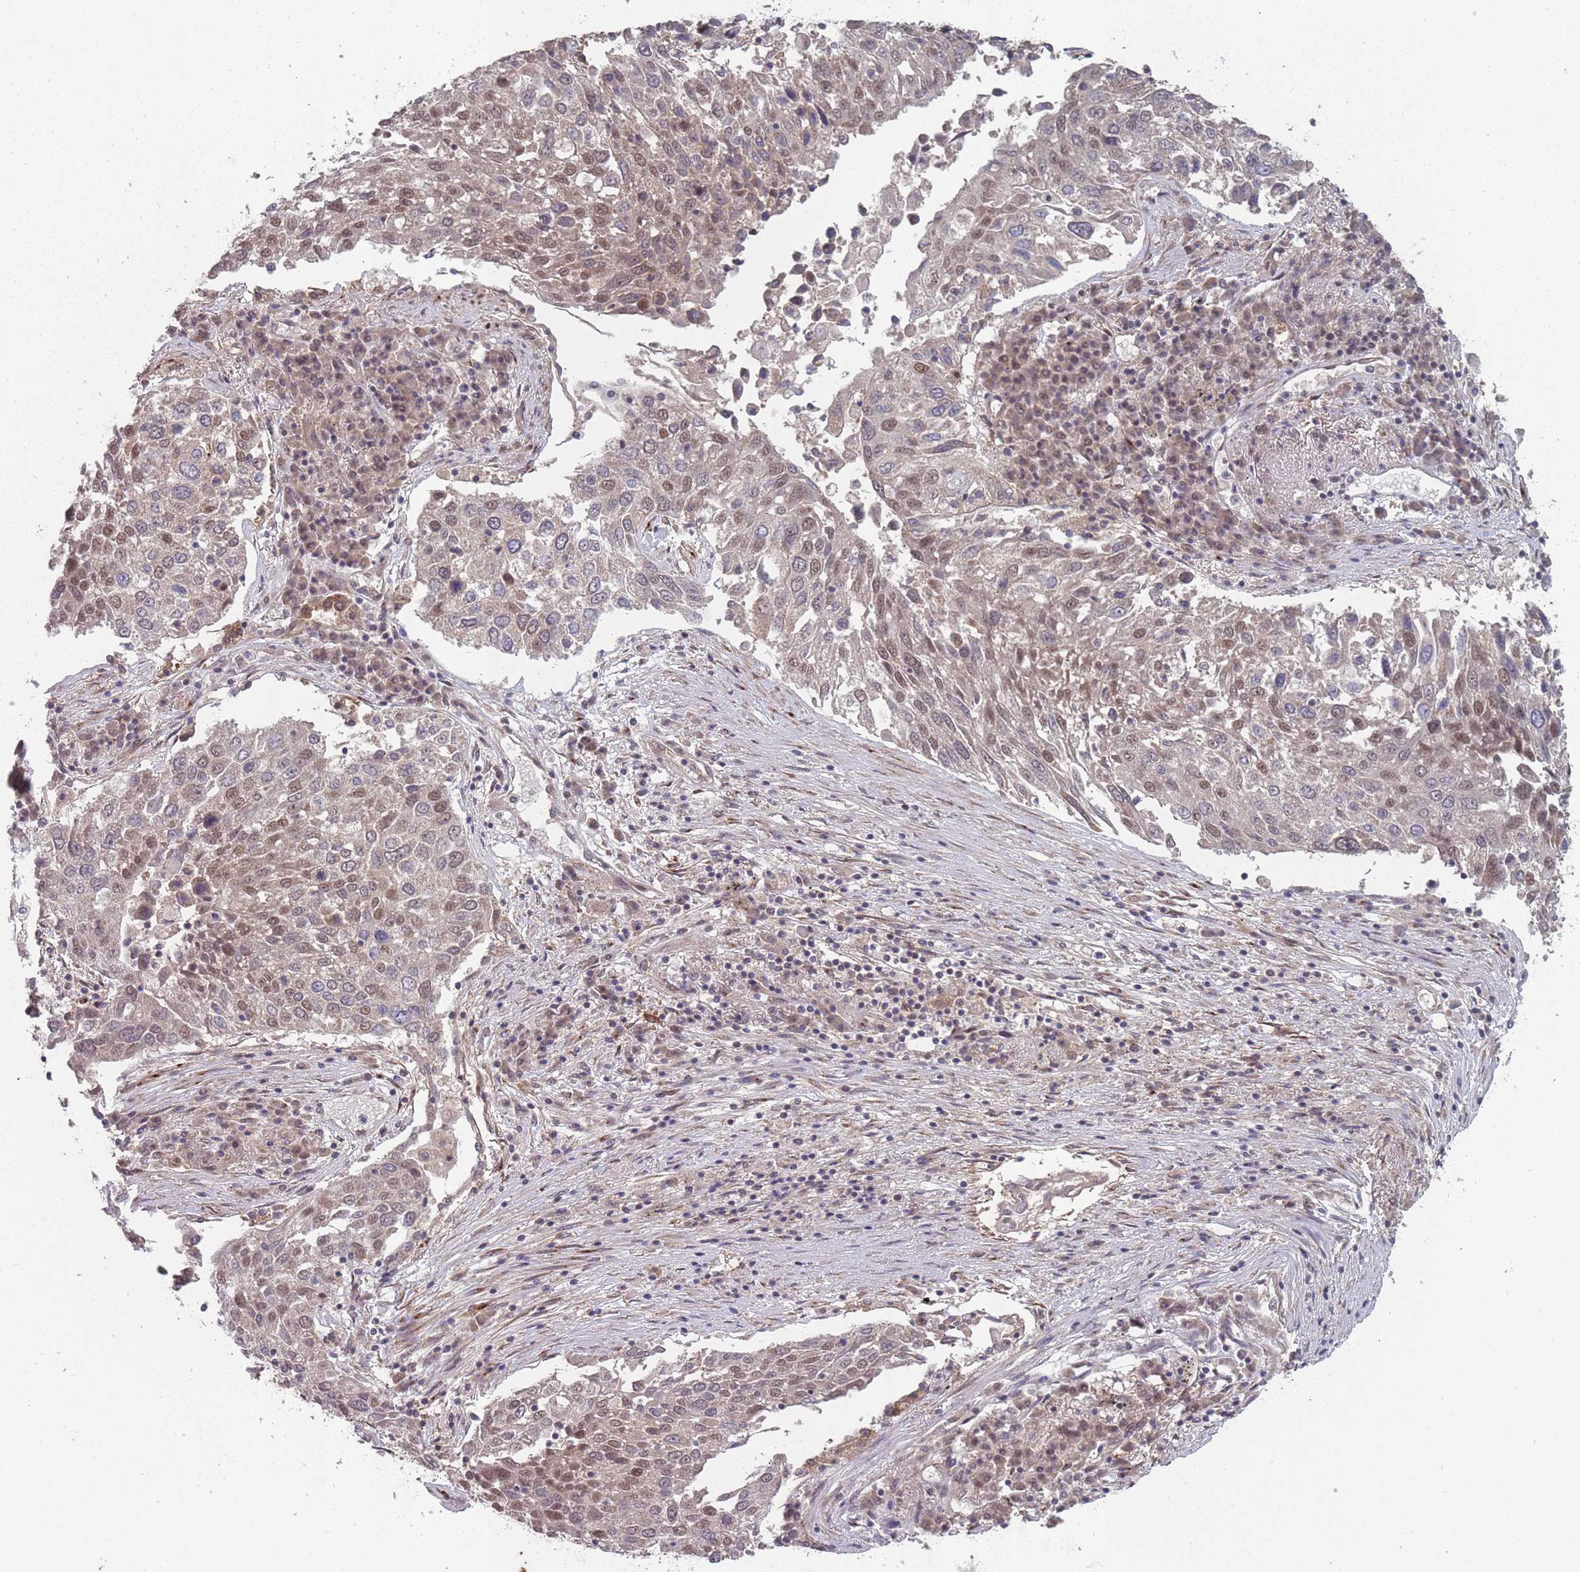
{"staining": {"intensity": "moderate", "quantity": ">75%", "location": "nuclear"}, "tissue": "lung cancer", "cell_type": "Tumor cells", "image_type": "cancer", "snomed": [{"axis": "morphology", "description": "Squamous cell carcinoma, NOS"}, {"axis": "topography", "description": "Lung"}], "caption": "Lung cancer (squamous cell carcinoma) stained with a protein marker exhibits moderate staining in tumor cells.", "gene": "CNTRL", "patient": {"sex": "male", "age": 65}}